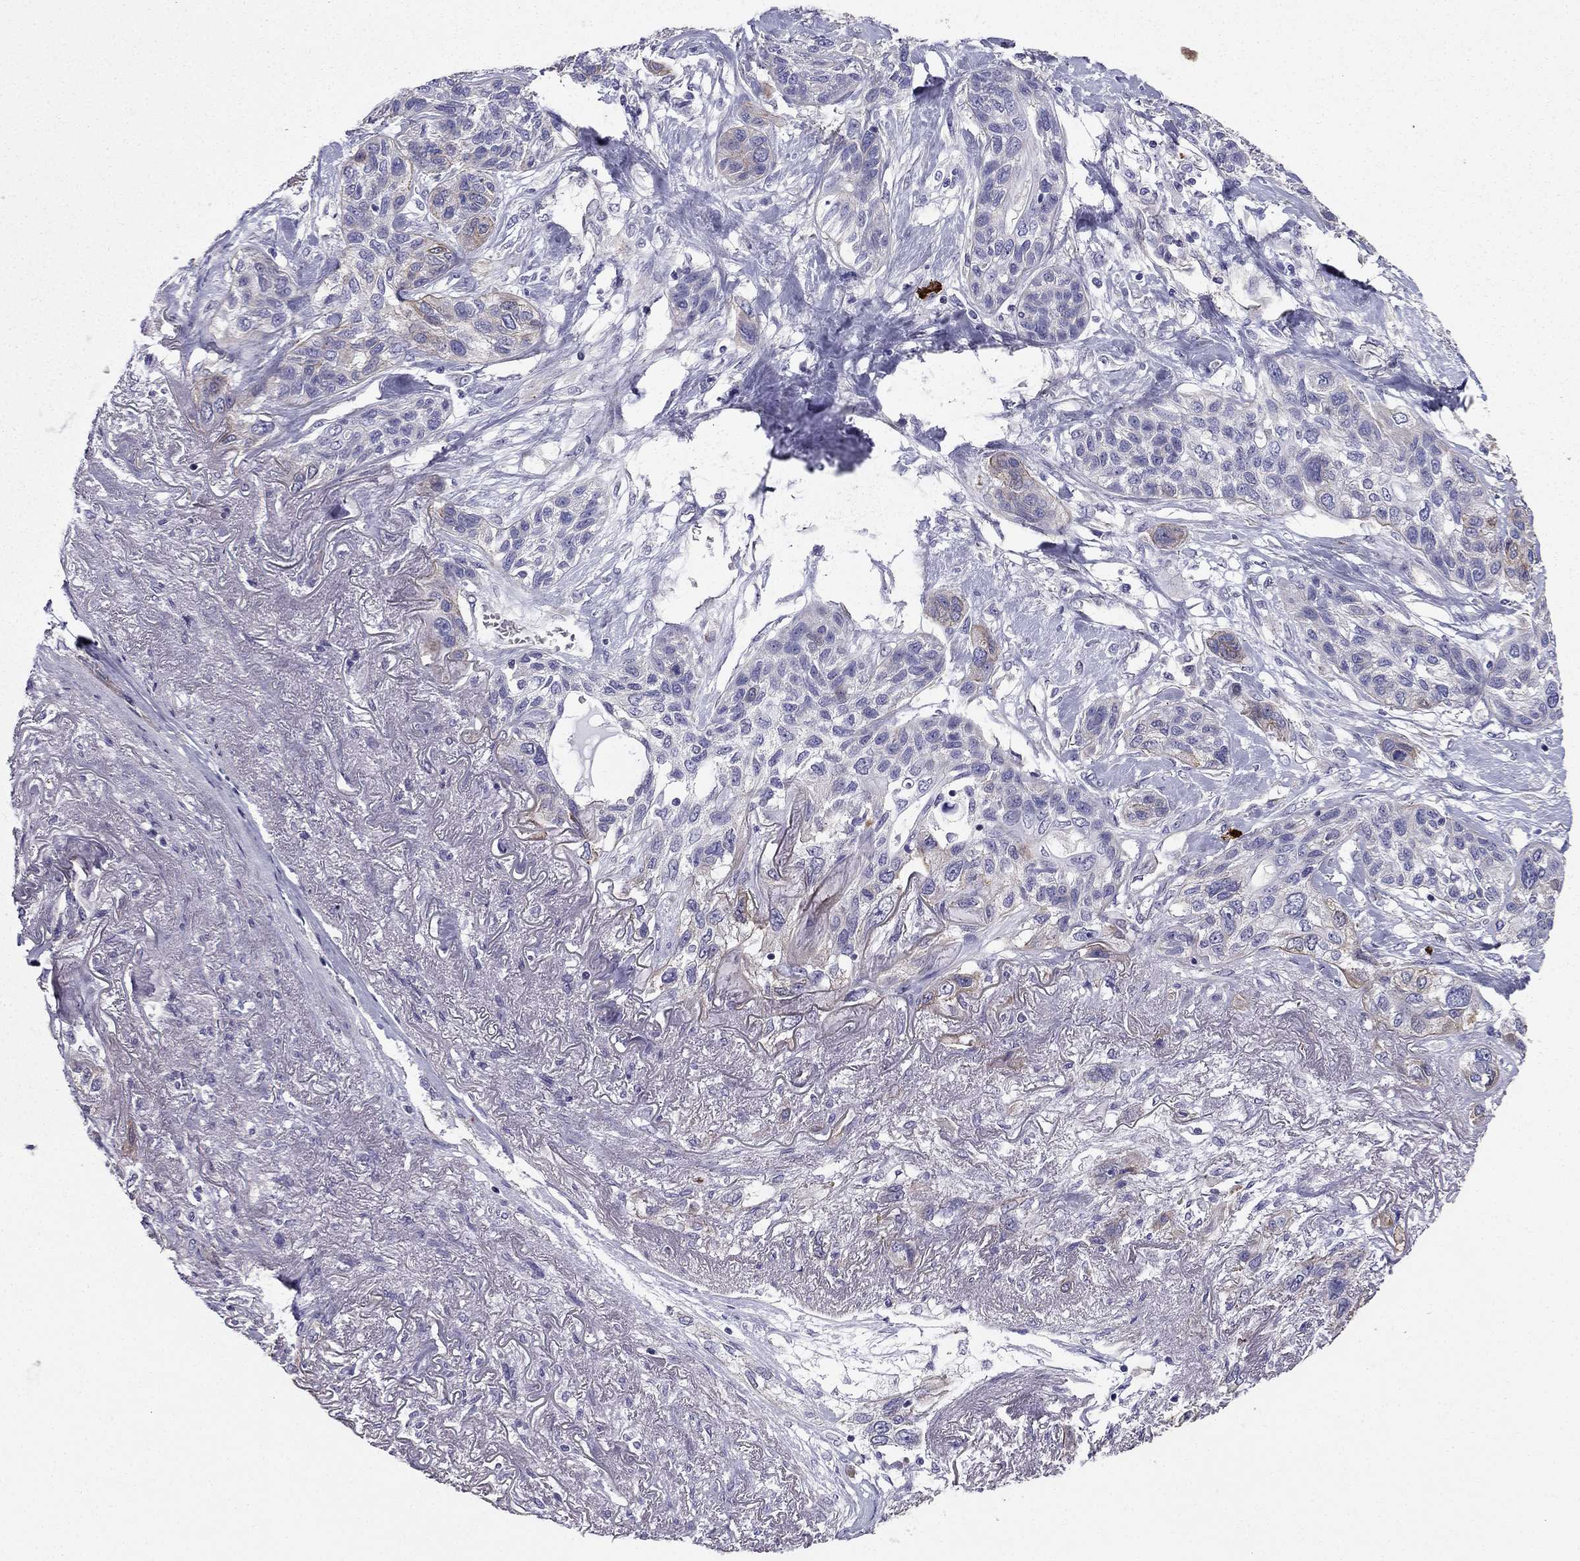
{"staining": {"intensity": "moderate", "quantity": "<25%", "location": "cytoplasmic/membranous"}, "tissue": "lung cancer", "cell_type": "Tumor cells", "image_type": "cancer", "snomed": [{"axis": "morphology", "description": "Squamous cell carcinoma, NOS"}, {"axis": "topography", "description": "Lung"}], "caption": "An image showing moderate cytoplasmic/membranous expression in about <25% of tumor cells in squamous cell carcinoma (lung), as visualized by brown immunohistochemical staining.", "gene": "ENOX1", "patient": {"sex": "female", "age": 70}}